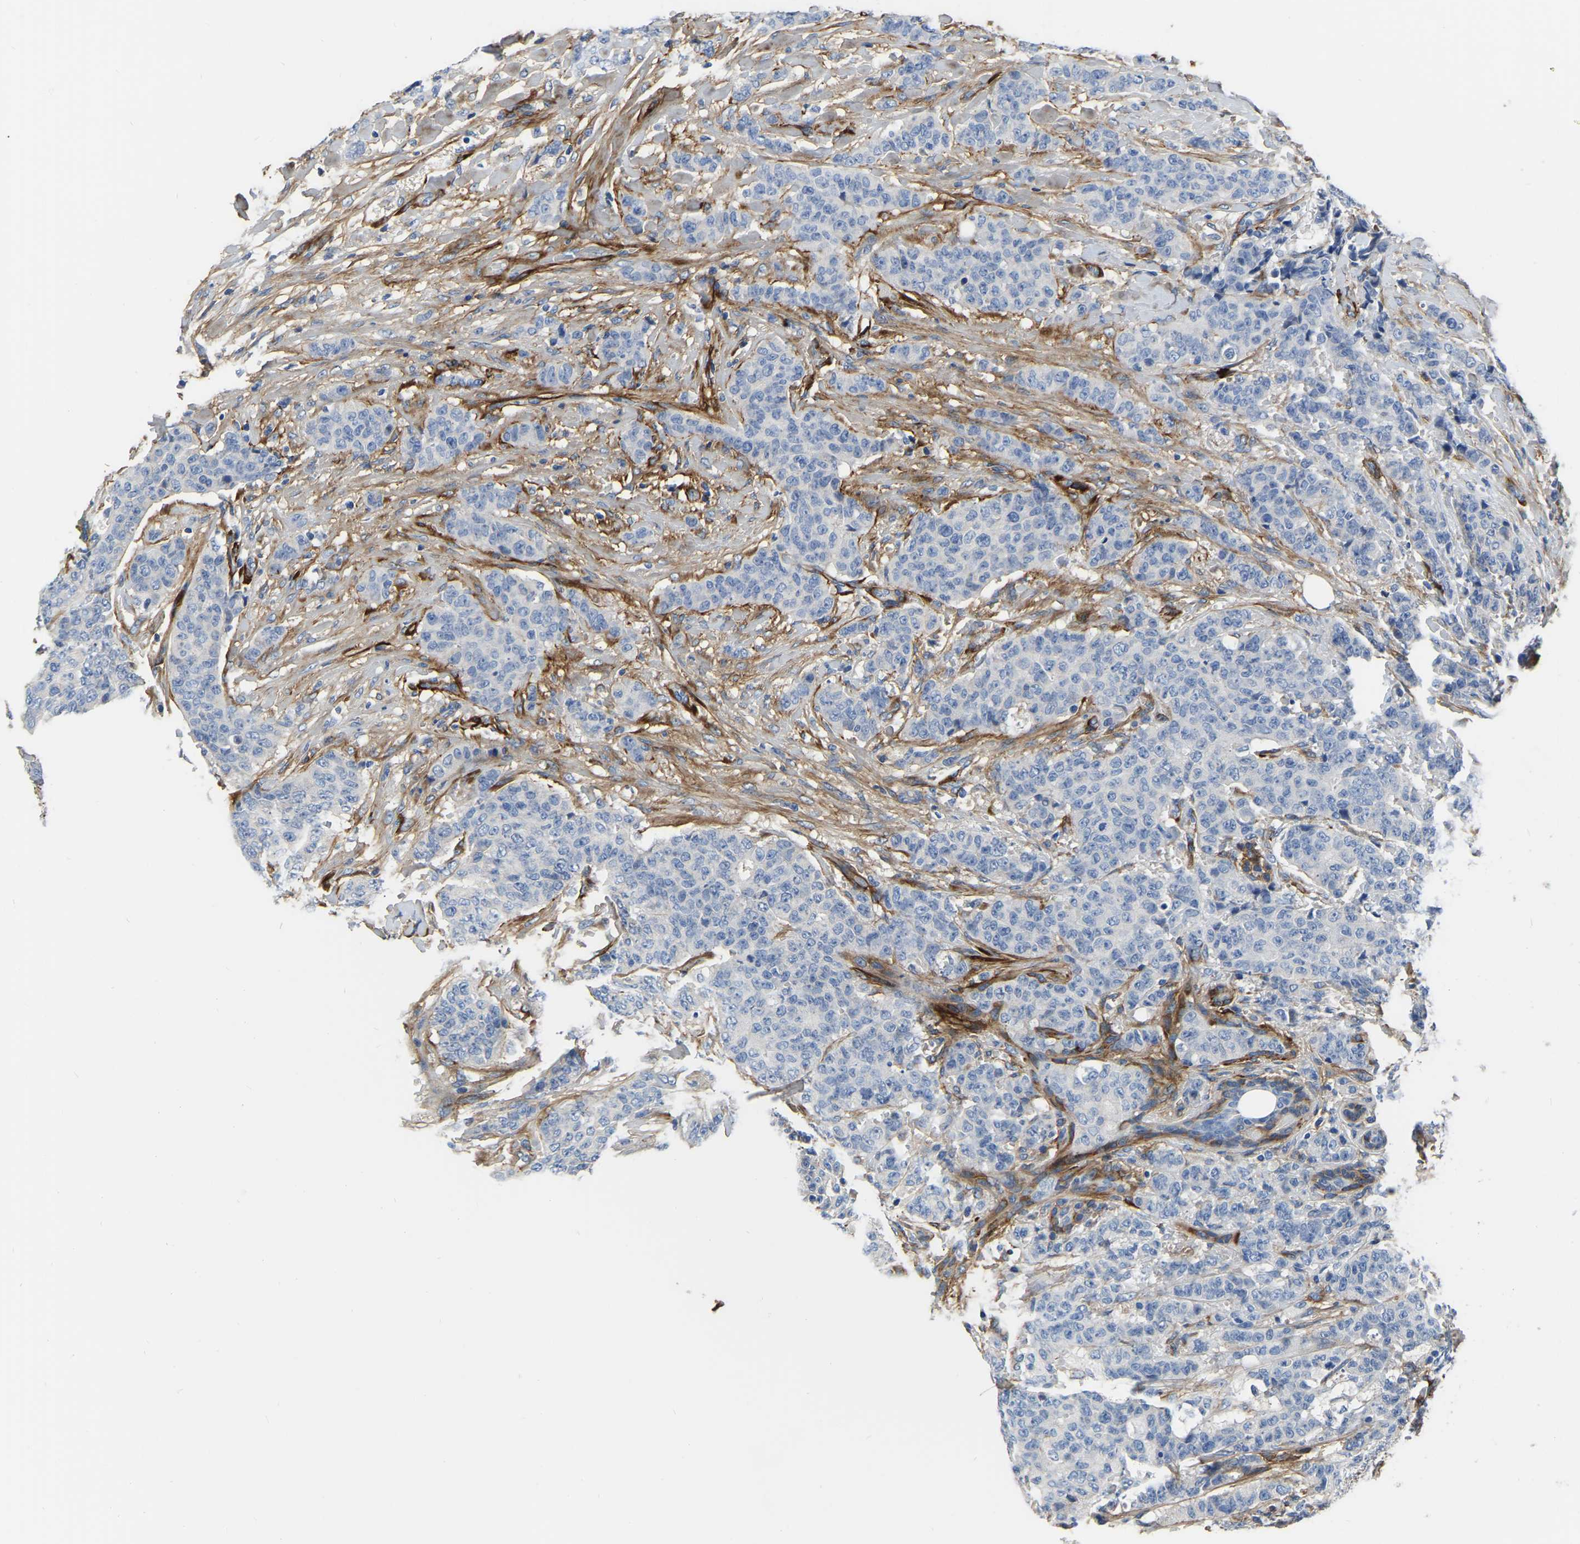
{"staining": {"intensity": "negative", "quantity": "none", "location": "none"}, "tissue": "breast cancer", "cell_type": "Tumor cells", "image_type": "cancer", "snomed": [{"axis": "morphology", "description": "Normal tissue, NOS"}, {"axis": "morphology", "description": "Duct carcinoma"}, {"axis": "topography", "description": "Breast"}], "caption": "Tumor cells are negative for protein expression in human breast cancer. Nuclei are stained in blue.", "gene": "COL6A1", "patient": {"sex": "female", "age": 40}}